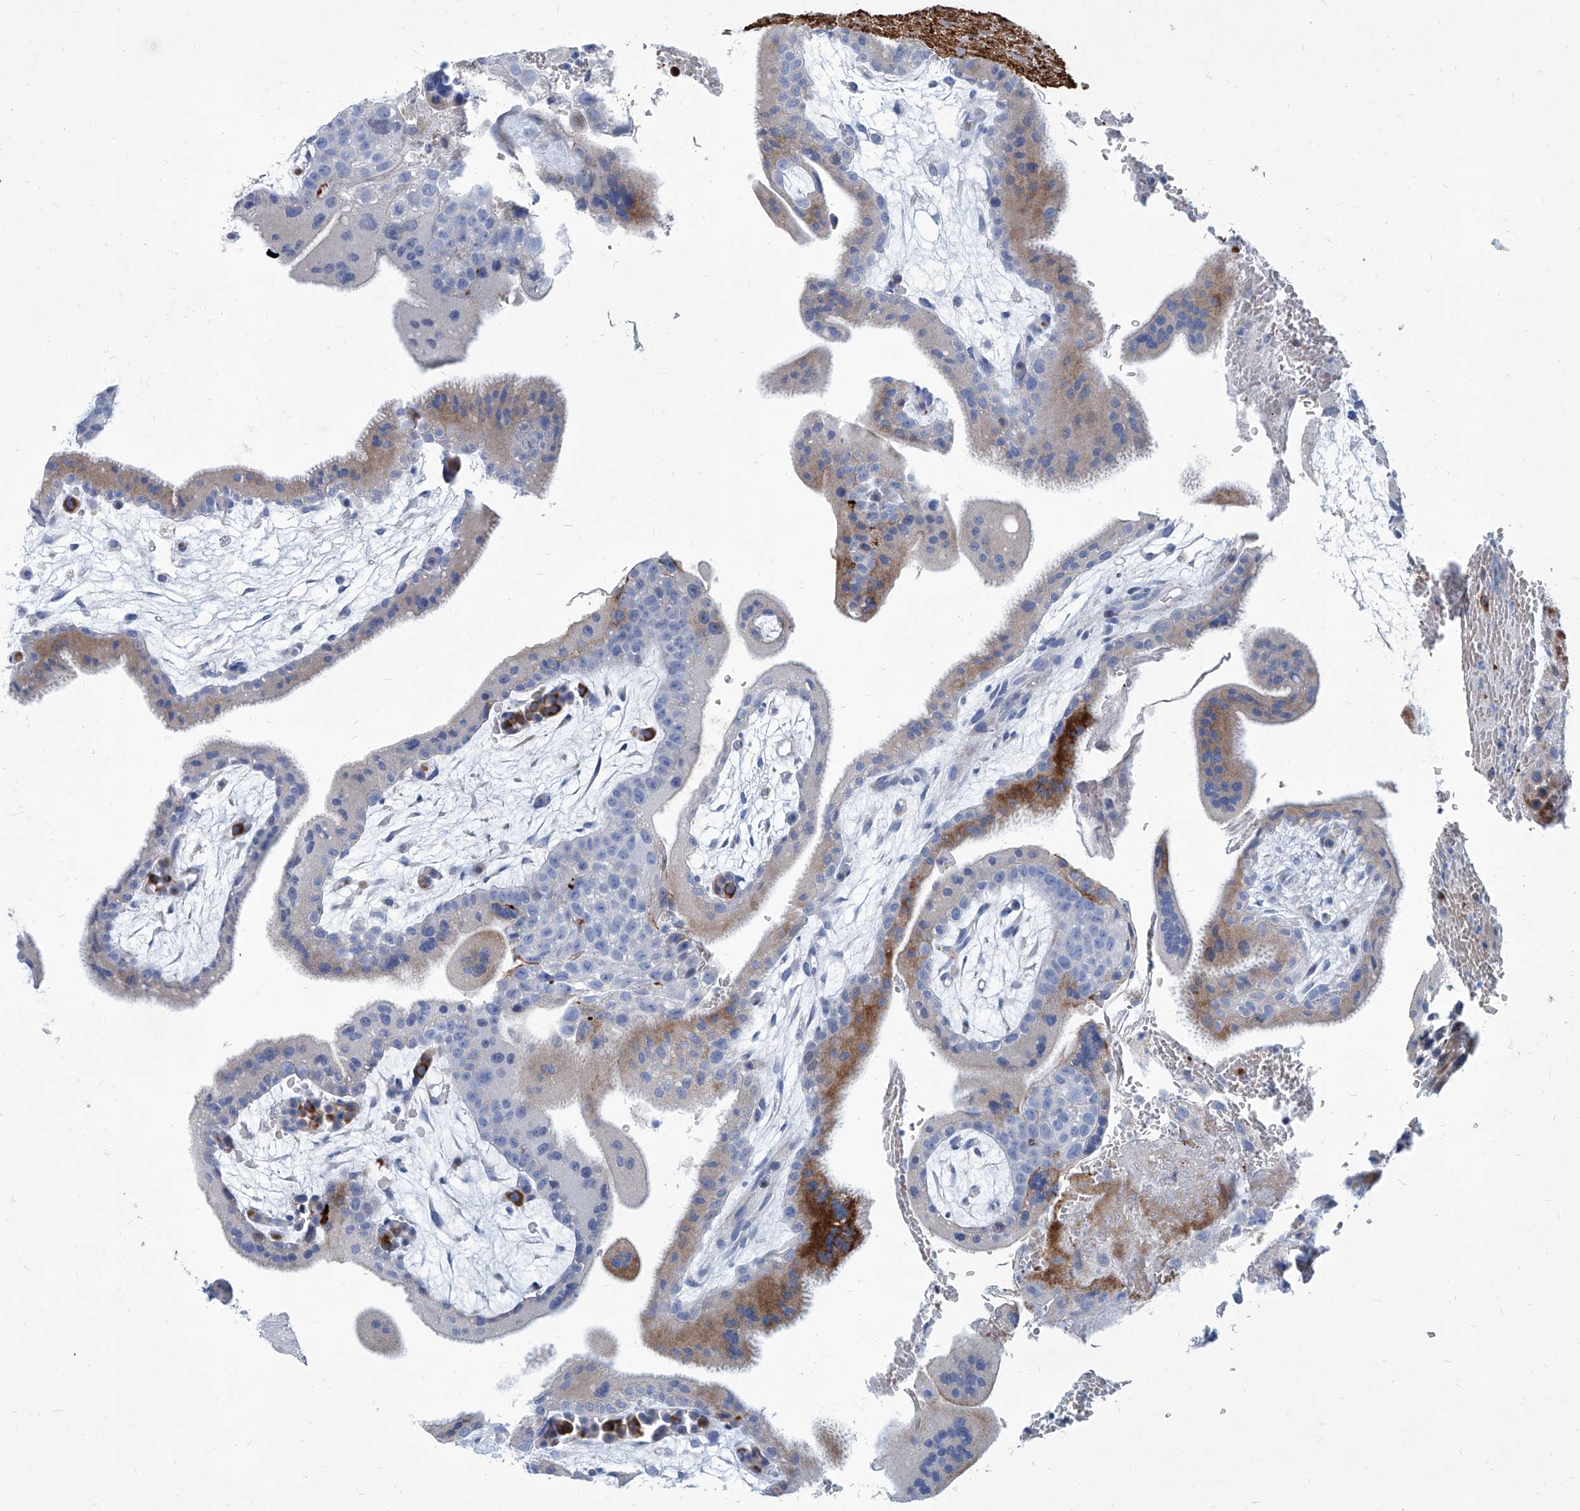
{"staining": {"intensity": "strong", "quantity": "<25%", "location": "cytoplasmic/membranous"}, "tissue": "placenta", "cell_type": "Trophoblastic cells", "image_type": "normal", "snomed": [{"axis": "morphology", "description": "Normal tissue, NOS"}, {"axis": "topography", "description": "Placenta"}], "caption": "High-magnification brightfield microscopy of normal placenta stained with DAB (3,3'-diaminobenzidine) (brown) and counterstained with hematoxylin (blue). trophoblastic cells exhibit strong cytoplasmic/membranous staining is identified in about<25% of cells.", "gene": "FPR2", "patient": {"sex": "female", "age": 35}}